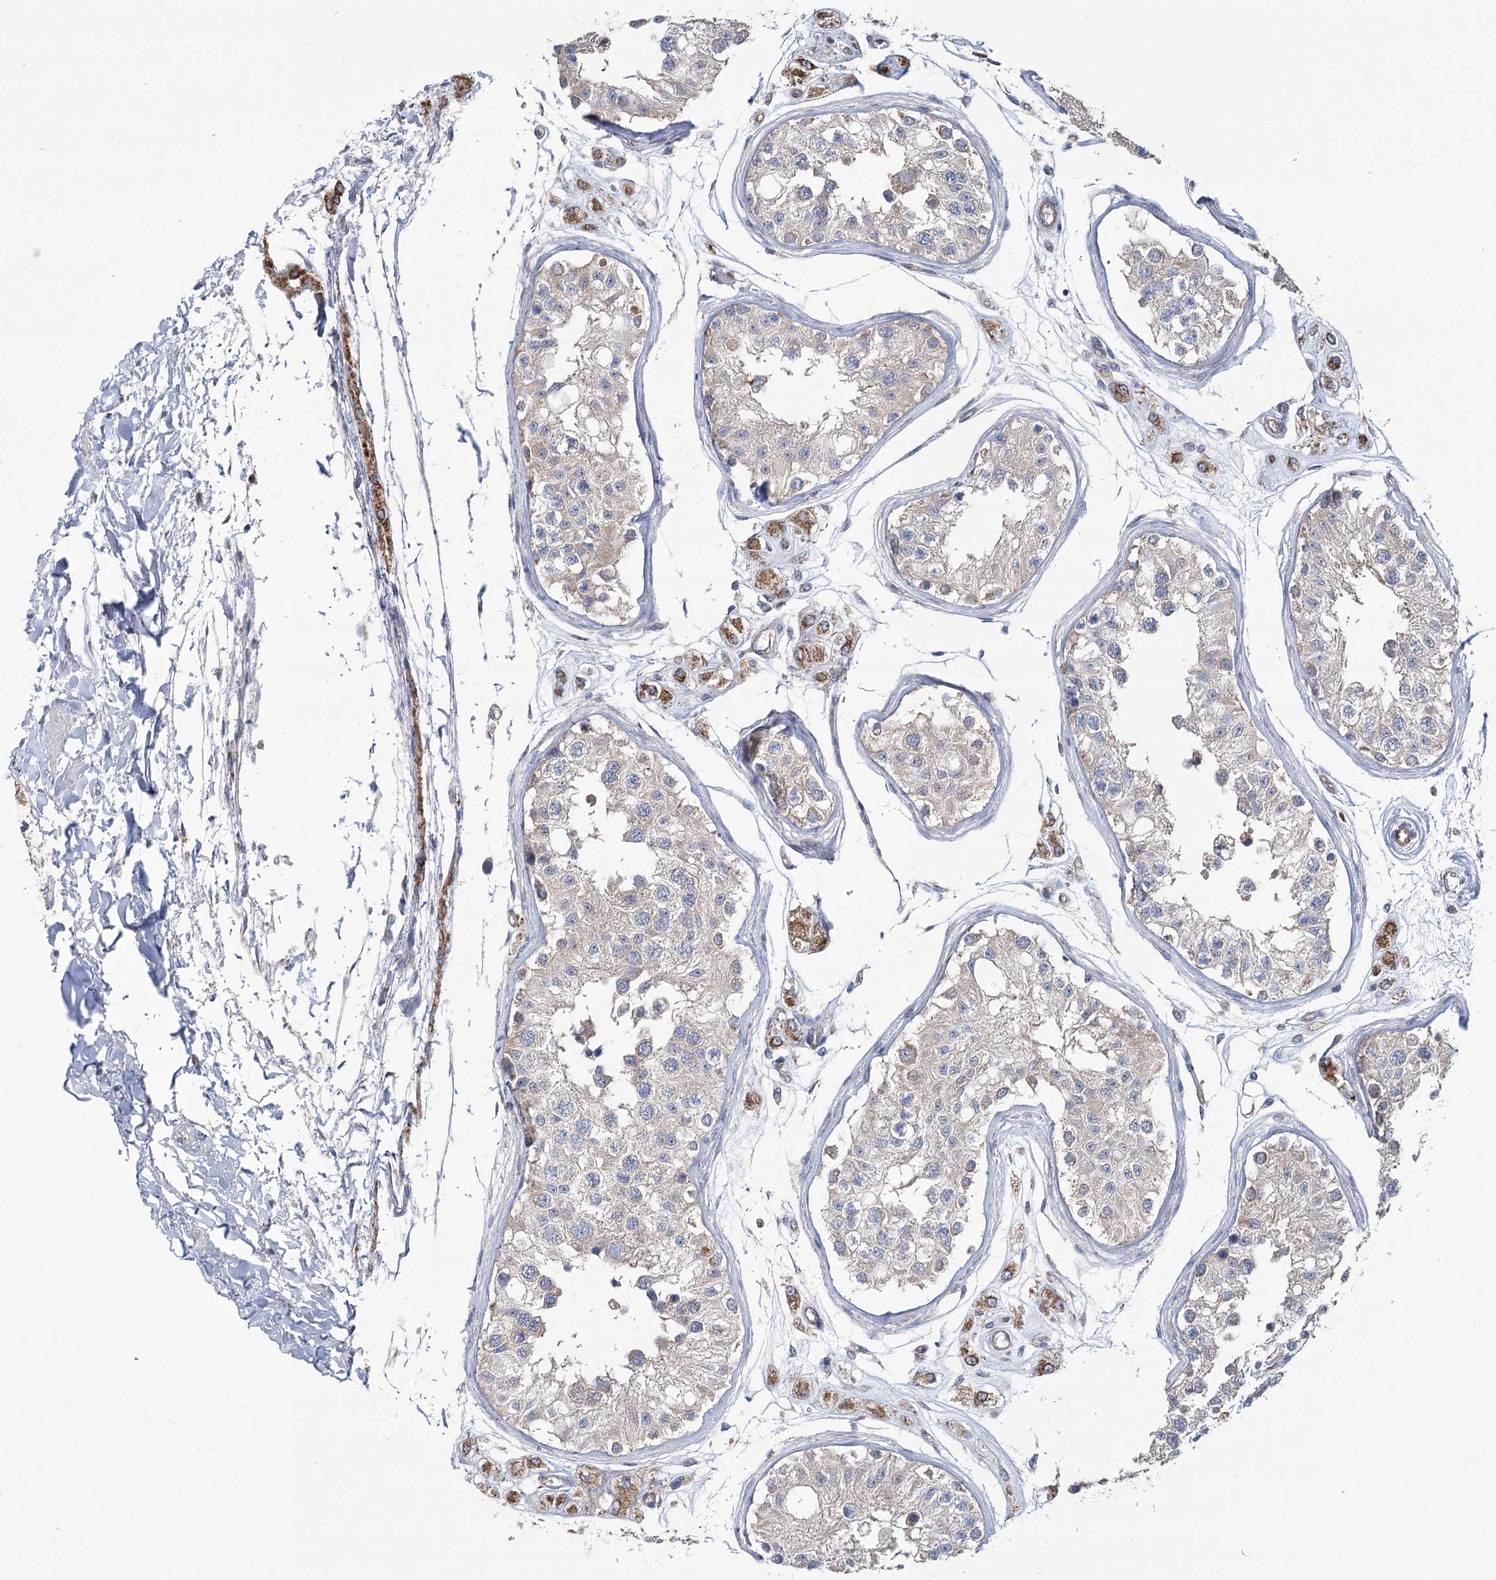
{"staining": {"intensity": "moderate", "quantity": "<25%", "location": "cytoplasmic/membranous"}, "tissue": "testis", "cell_type": "Cells in seminiferous ducts", "image_type": "normal", "snomed": [{"axis": "morphology", "description": "Normal tissue, NOS"}, {"axis": "morphology", "description": "Adenocarcinoma, metastatic, NOS"}, {"axis": "topography", "description": "Testis"}], "caption": "DAB (3,3'-diaminobenzidine) immunohistochemical staining of normal human testis reveals moderate cytoplasmic/membranous protein staining in approximately <25% of cells in seminiferous ducts.", "gene": "RMDN2", "patient": {"sex": "male", "age": 26}}